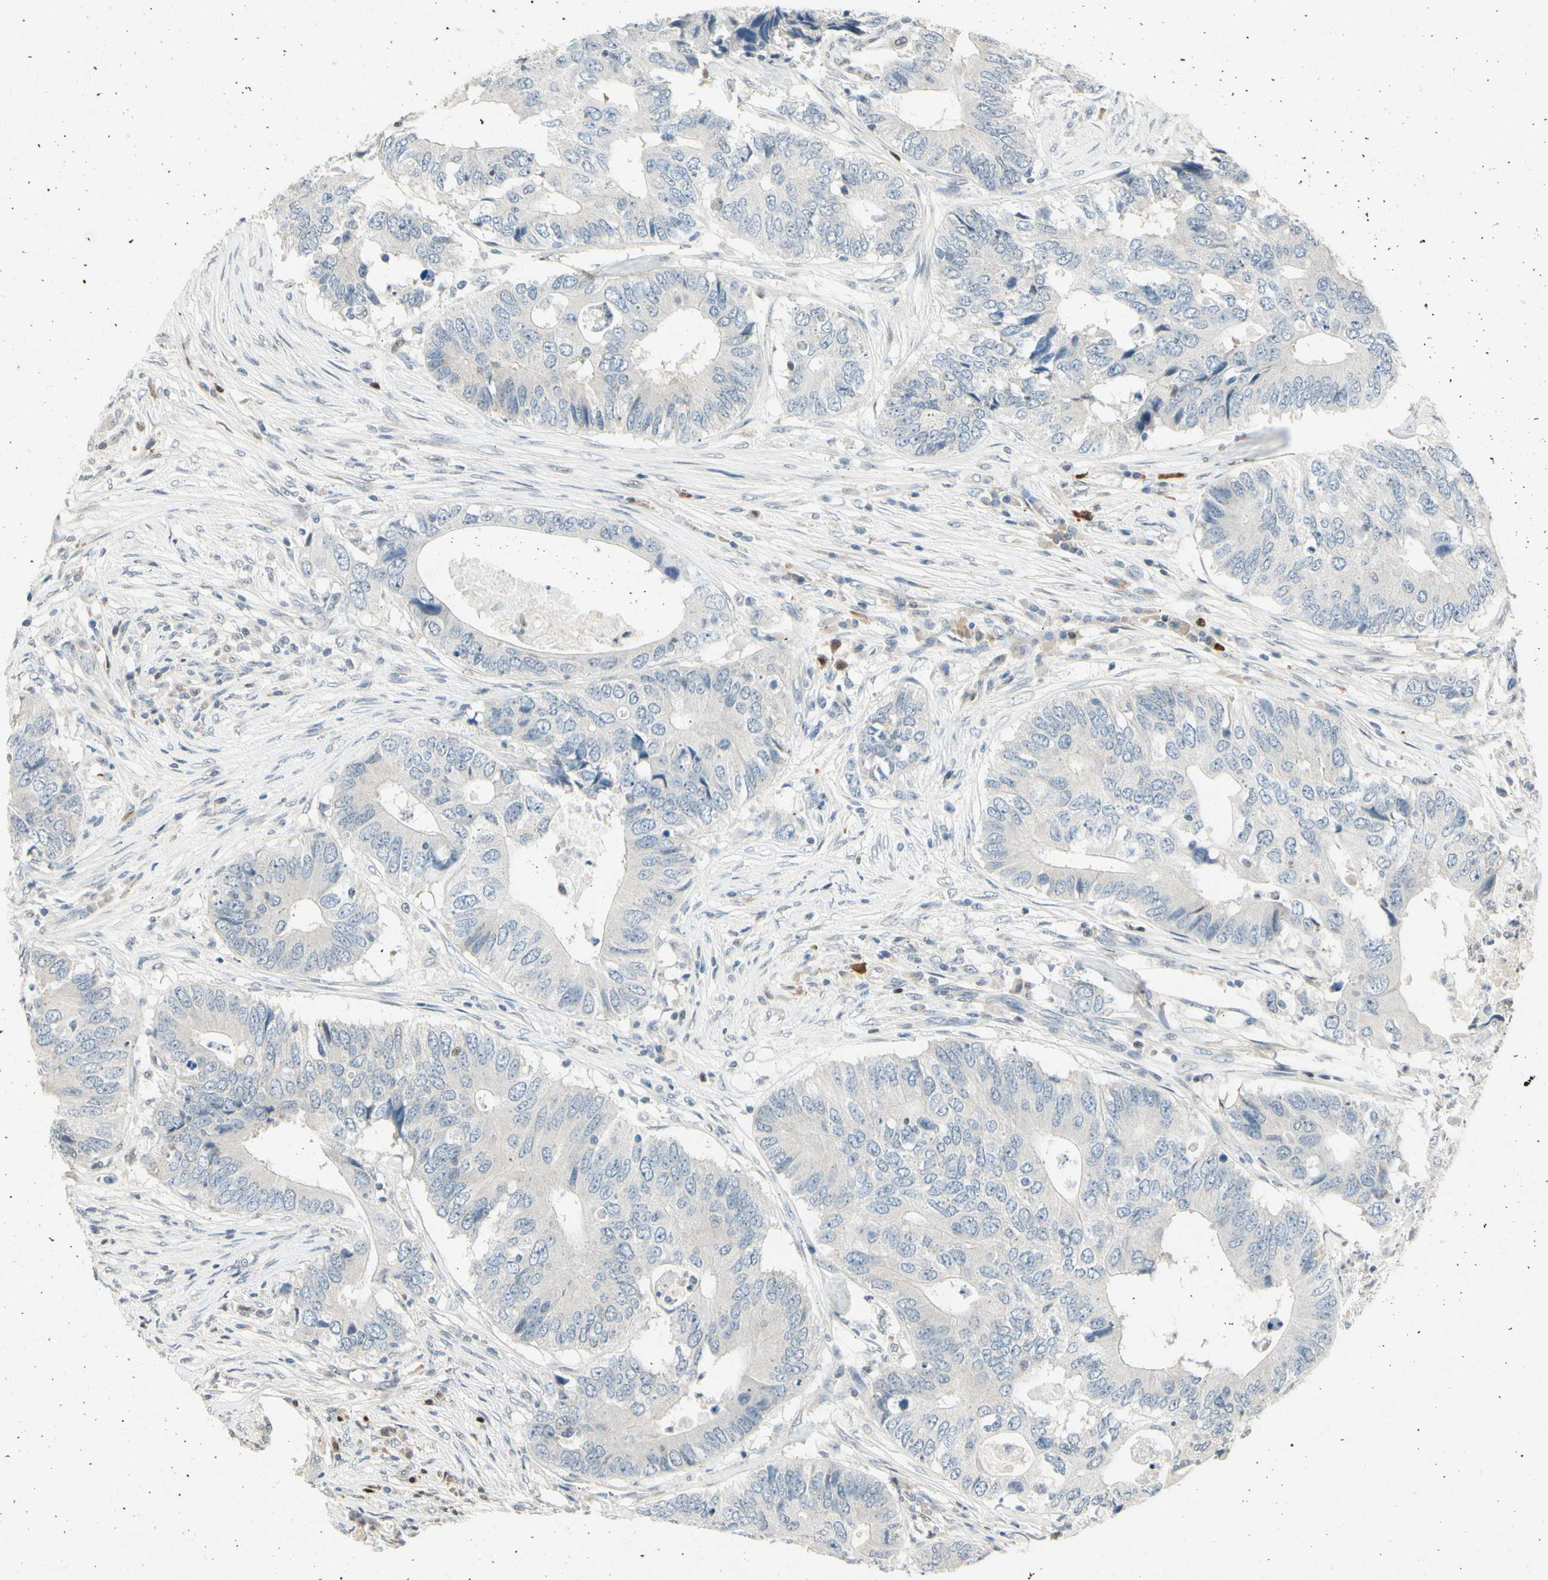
{"staining": {"intensity": "negative", "quantity": "none", "location": "none"}, "tissue": "colorectal cancer", "cell_type": "Tumor cells", "image_type": "cancer", "snomed": [{"axis": "morphology", "description": "Adenocarcinoma, NOS"}, {"axis": "topography", "description": "Colon"}], "caption": "Human colorectal cancer stained for a protein using immunohistochemistry displays no expression in tumor cells.", "gene": "HSPA1B", "patient": {"sex": "male", "age": 71}}